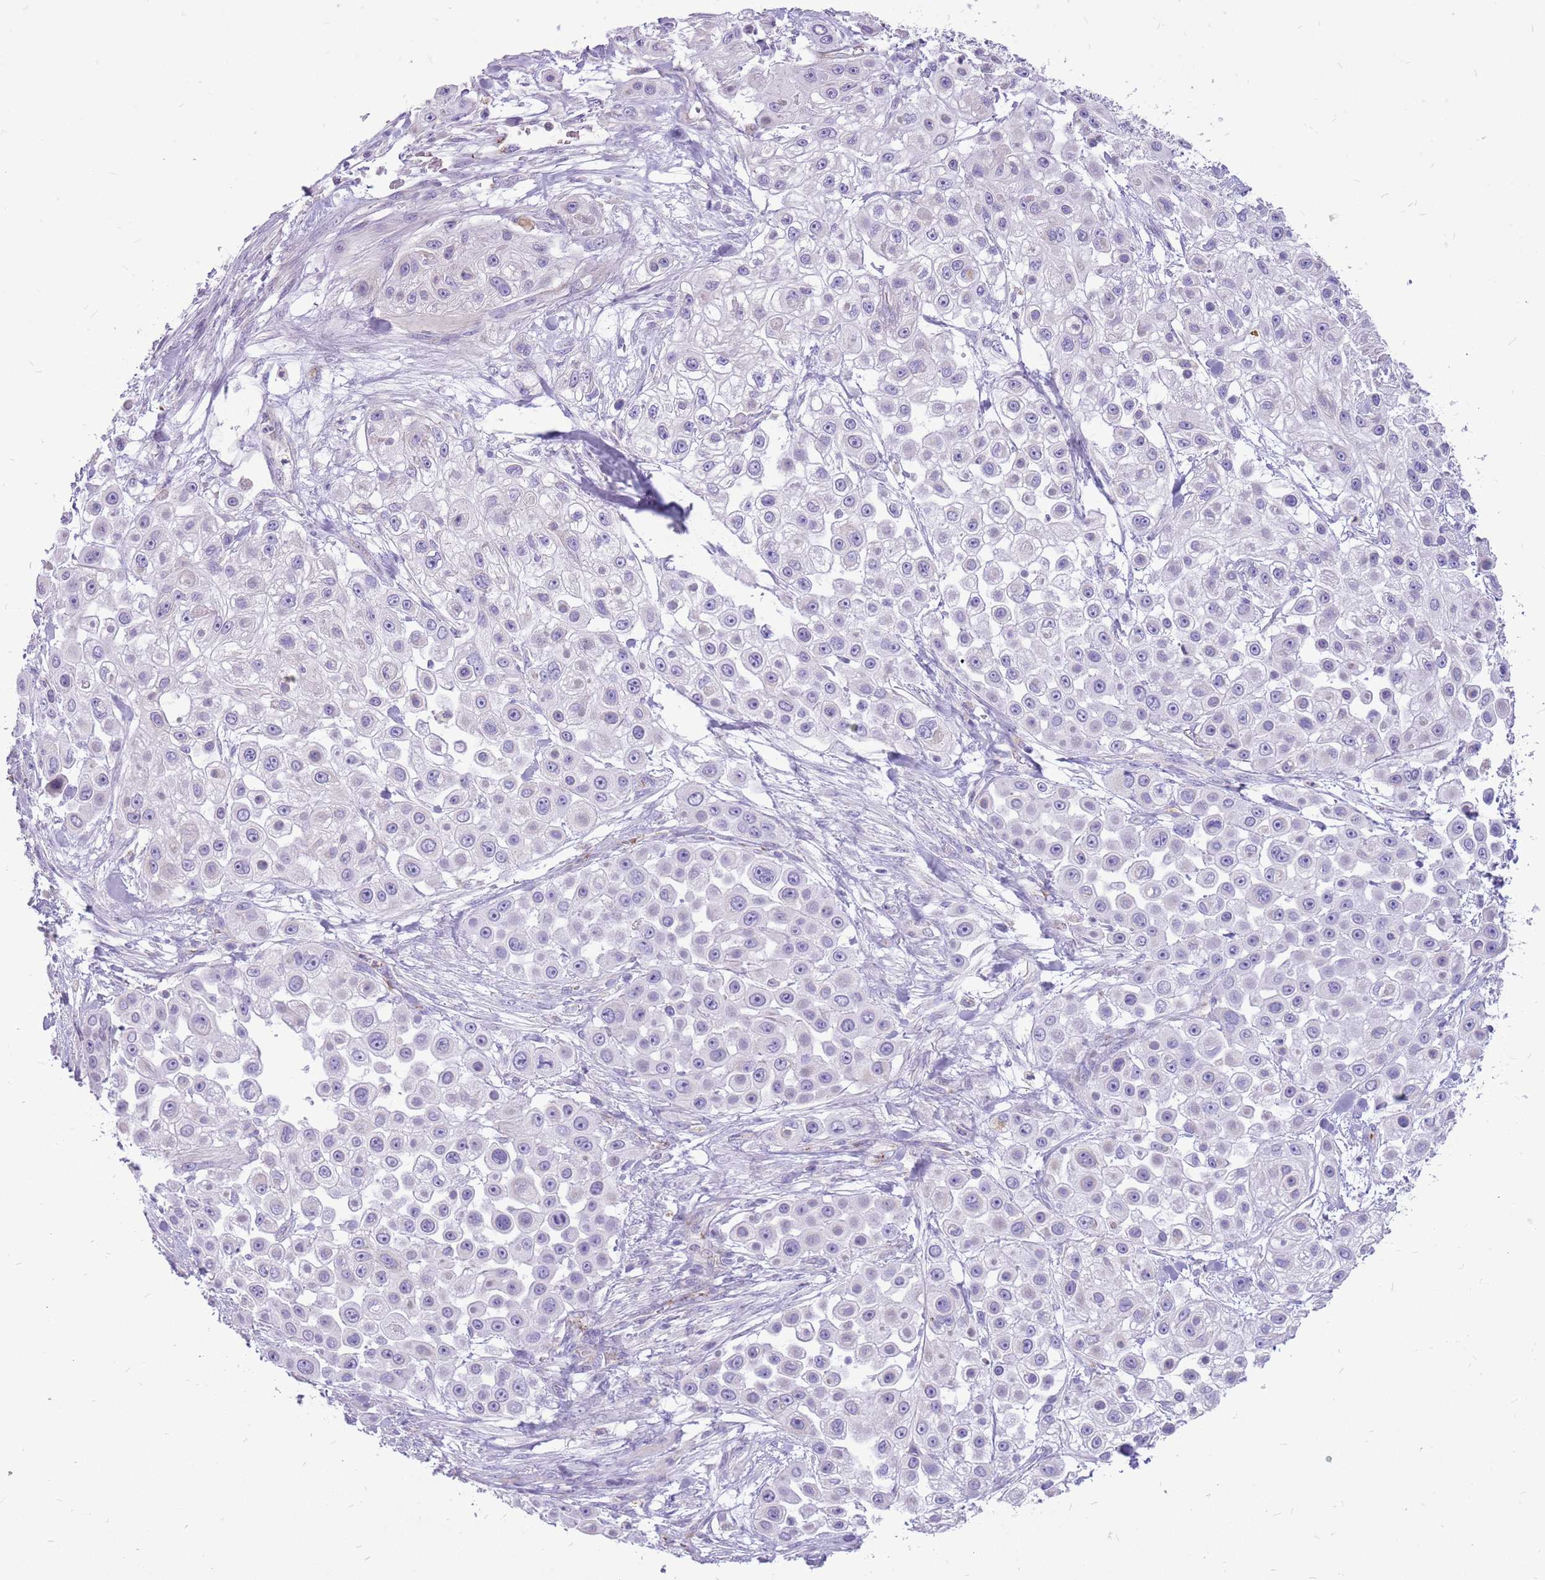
{"staining": {"intensity": "negative", "quantity": "none", "location": "none"}, "tissue": "skin cancer", "cell_type": "Tumor cells", "image_type": "cancer", "snomed": [{"axis": "morphology", "description": "Squamous cell carcinoma, NOS"}, {"axis": "topography", "description": "Skin"}], "caption": "Skin cancer stained for a protein using IHC displays no staining tumor cells.", "gene": "PCNX1", "patient": {"sex": "male", "age": 67}}